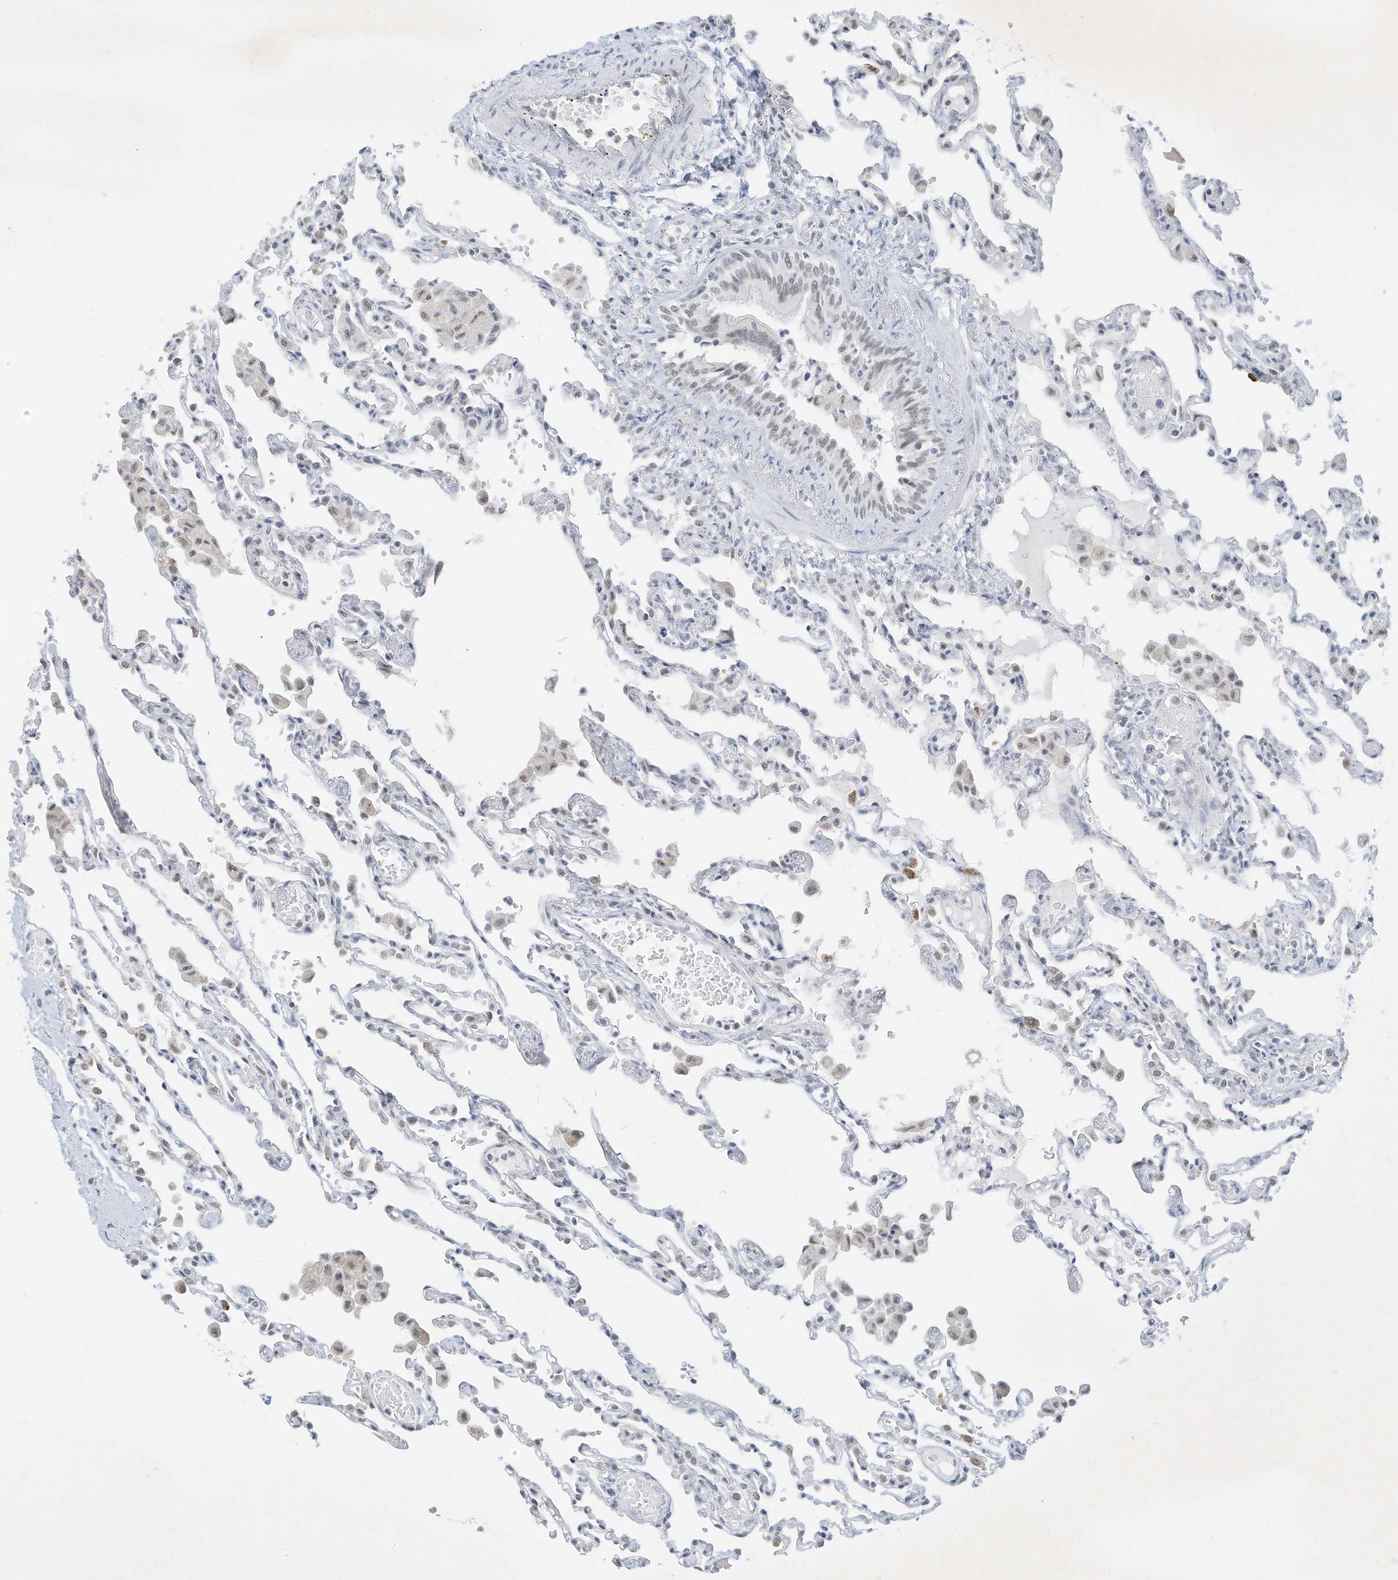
{"staining": {"intensity": "weak", "quantity": "<25%", "location": "nuclear"}, "tissue": "lung", "cell_type": "Alveolar cells", "image_type": "normal", "snomed": [{"axis": "morphology", "description": "Normal tissue, NOS"}, {"axis": "topography", "description": "Bronchus"}, {"axis": "topography", "description": "Lung"}], "caption": "The IHC micrograph has no significant expression in alveolar cells of lung. Nuclei are stained in blue.", "gene": "PGC", "patient": {"sex": "female", "age": 49}}